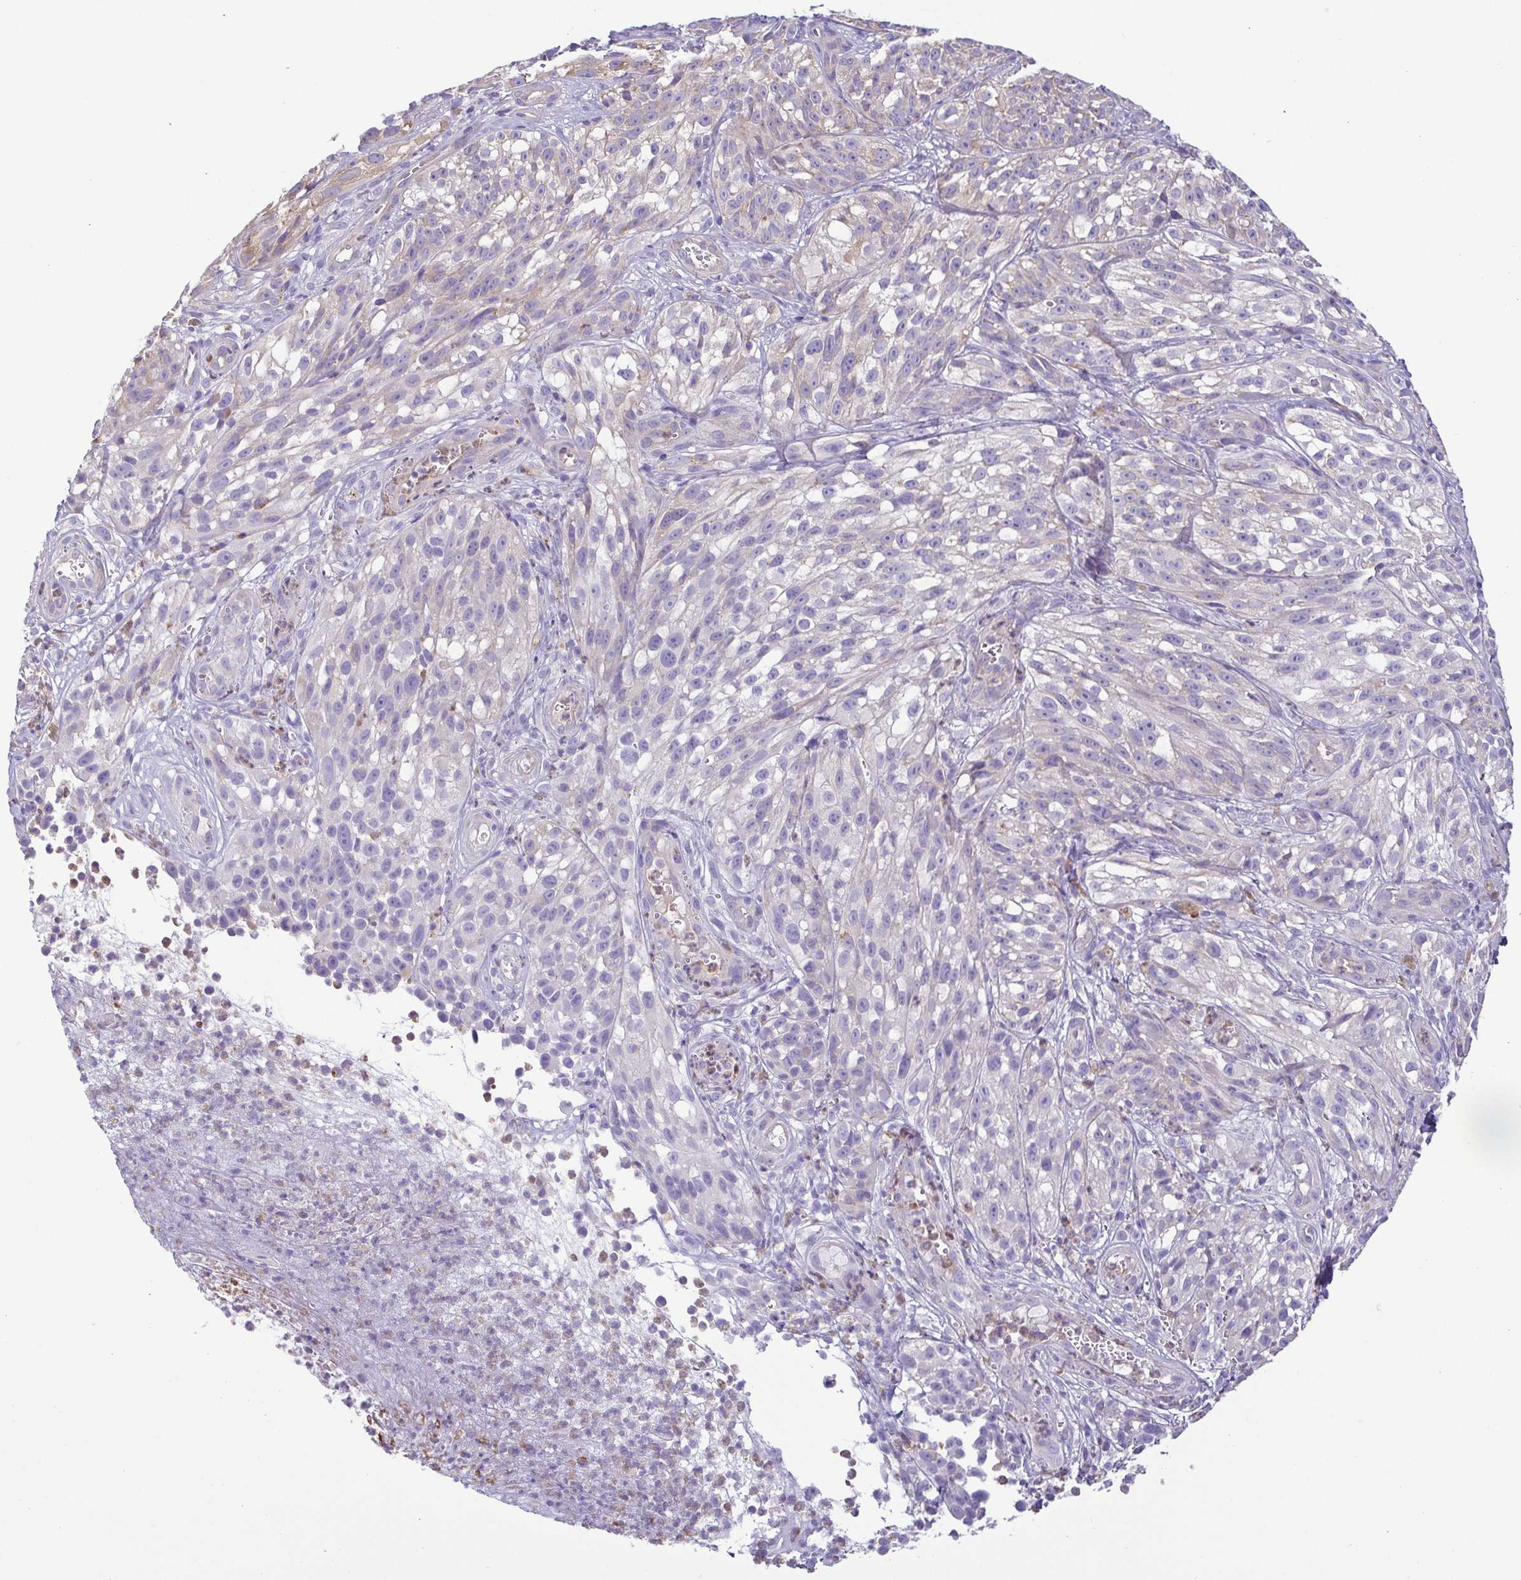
{"staining": {"intensity": "negative", "quantity": "none", "location": "none"}, "tissue": "melanoma", "cell_type": "Tumor cells", "image_type": "cancer", "snomed": [{"axis": "morphology", "description": "Malignant melanoma, NOS"}, {"axis": "topography", "description": "Skin"}], "caption": "There is no significant positivity in tumor cells of melanoma. The staining was performed using DAB to visualize the protein expression in brown, while the nuclei were stained in blue with hematoxylin (Magnification: 20x).", "gene": "MYL10", "patient": {"sex": "female", "age": 85}}